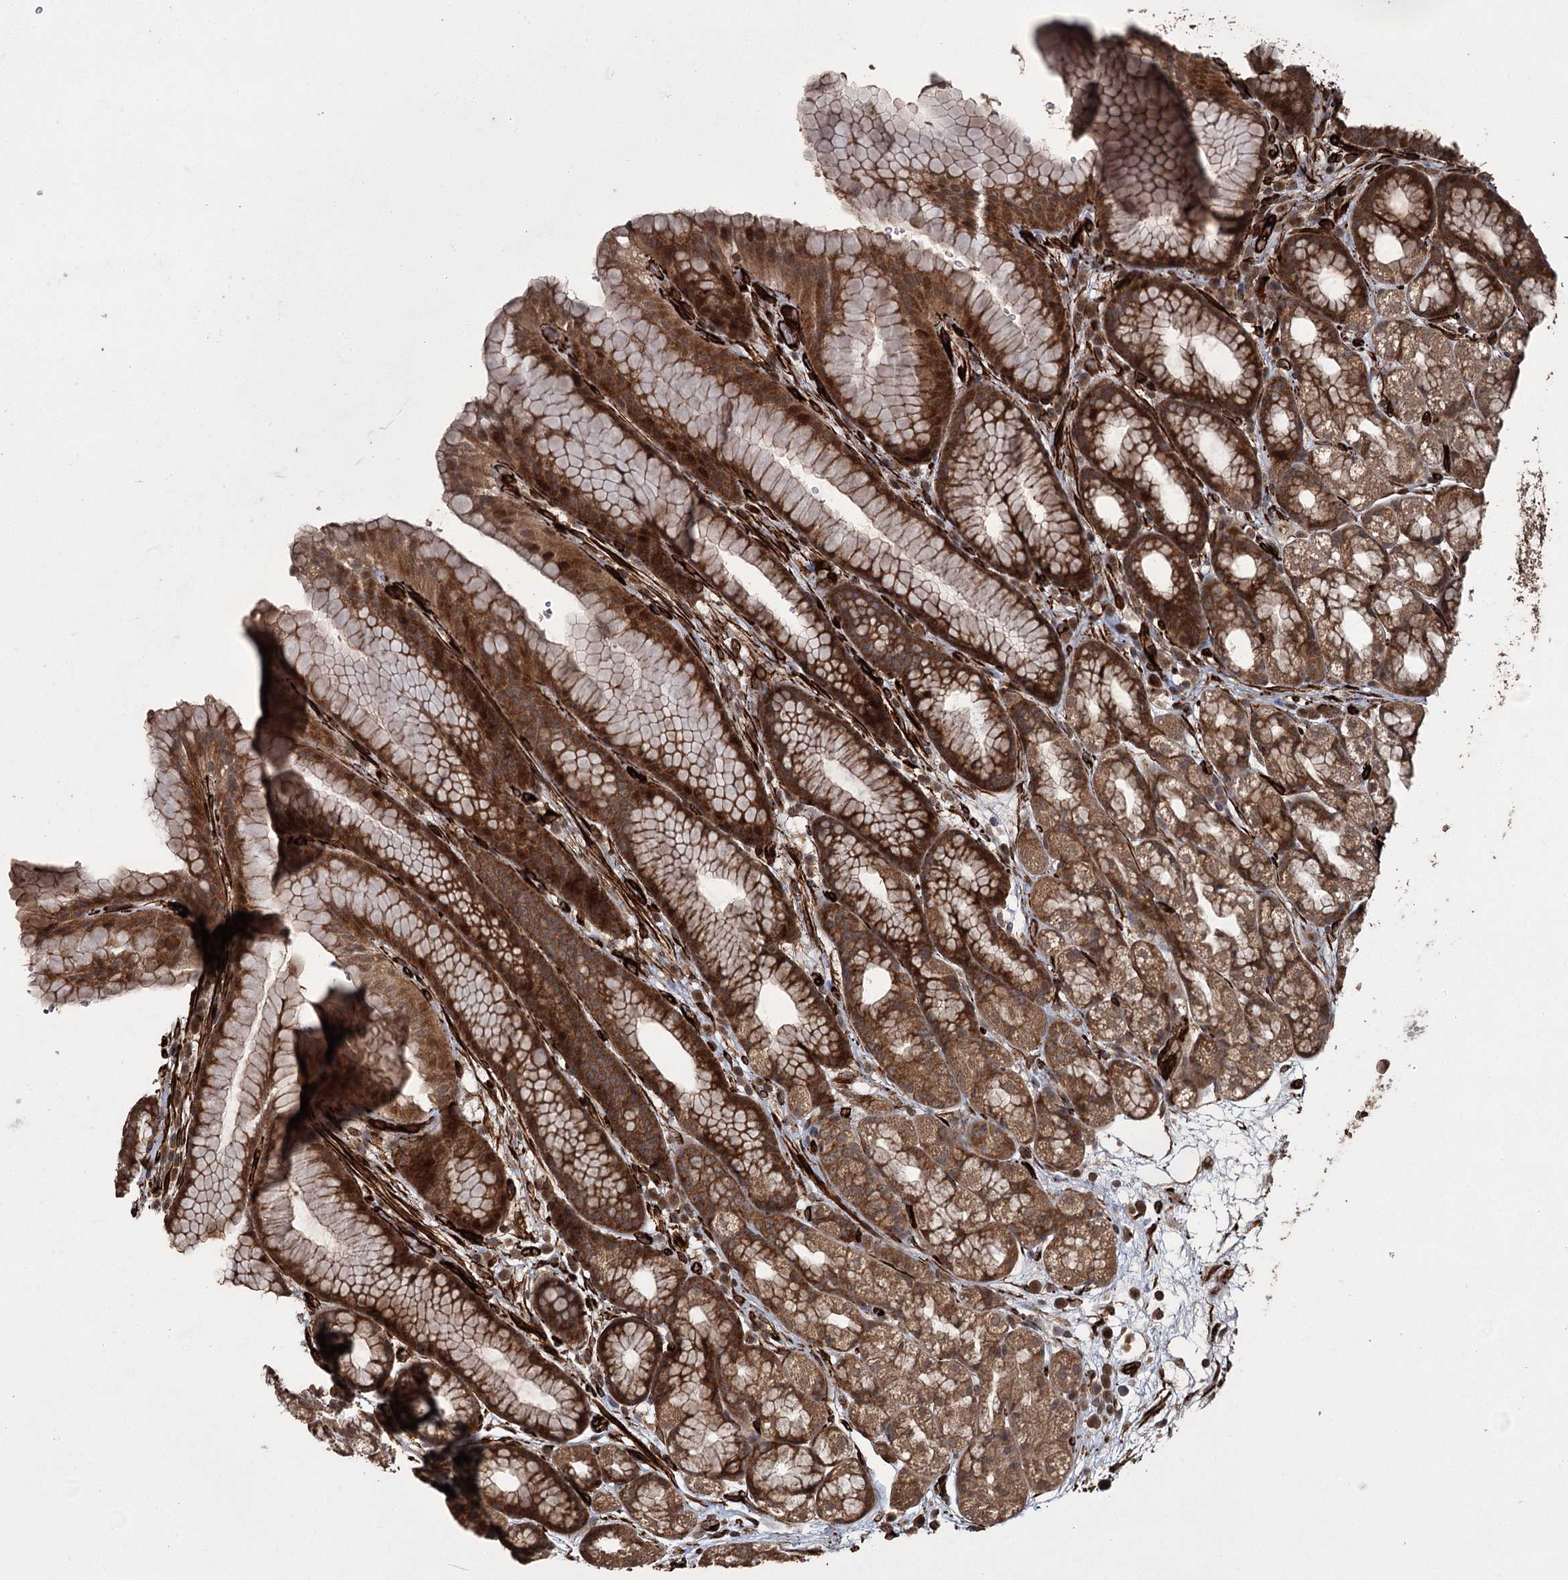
{"staining": {"intensity": "strong", "quantity": ">75%", "location": "cytoplasmic/membranous"}, "tissue": "stomach", "cell_type": "Glandular cells", "image_type": "normal", "snomed": [{"axis": "morphology", "description": "Normal tissue, NOS"}, {"axis": "morphology", "description": "Adenocarcinoma, NOS"}, {"axis": "topography", "description": "Stomach"}], "caption": "Unremarkable stomach was stained to show a protein in brown. There is high levels of strong cytoplasmic/membranous staining in approximately >75% of glandular cells. The protein is shown in brown color, while the nuclei are stained blue.", "gene": "RPAP3", "patient": {"sex": "male", "age": 57}}